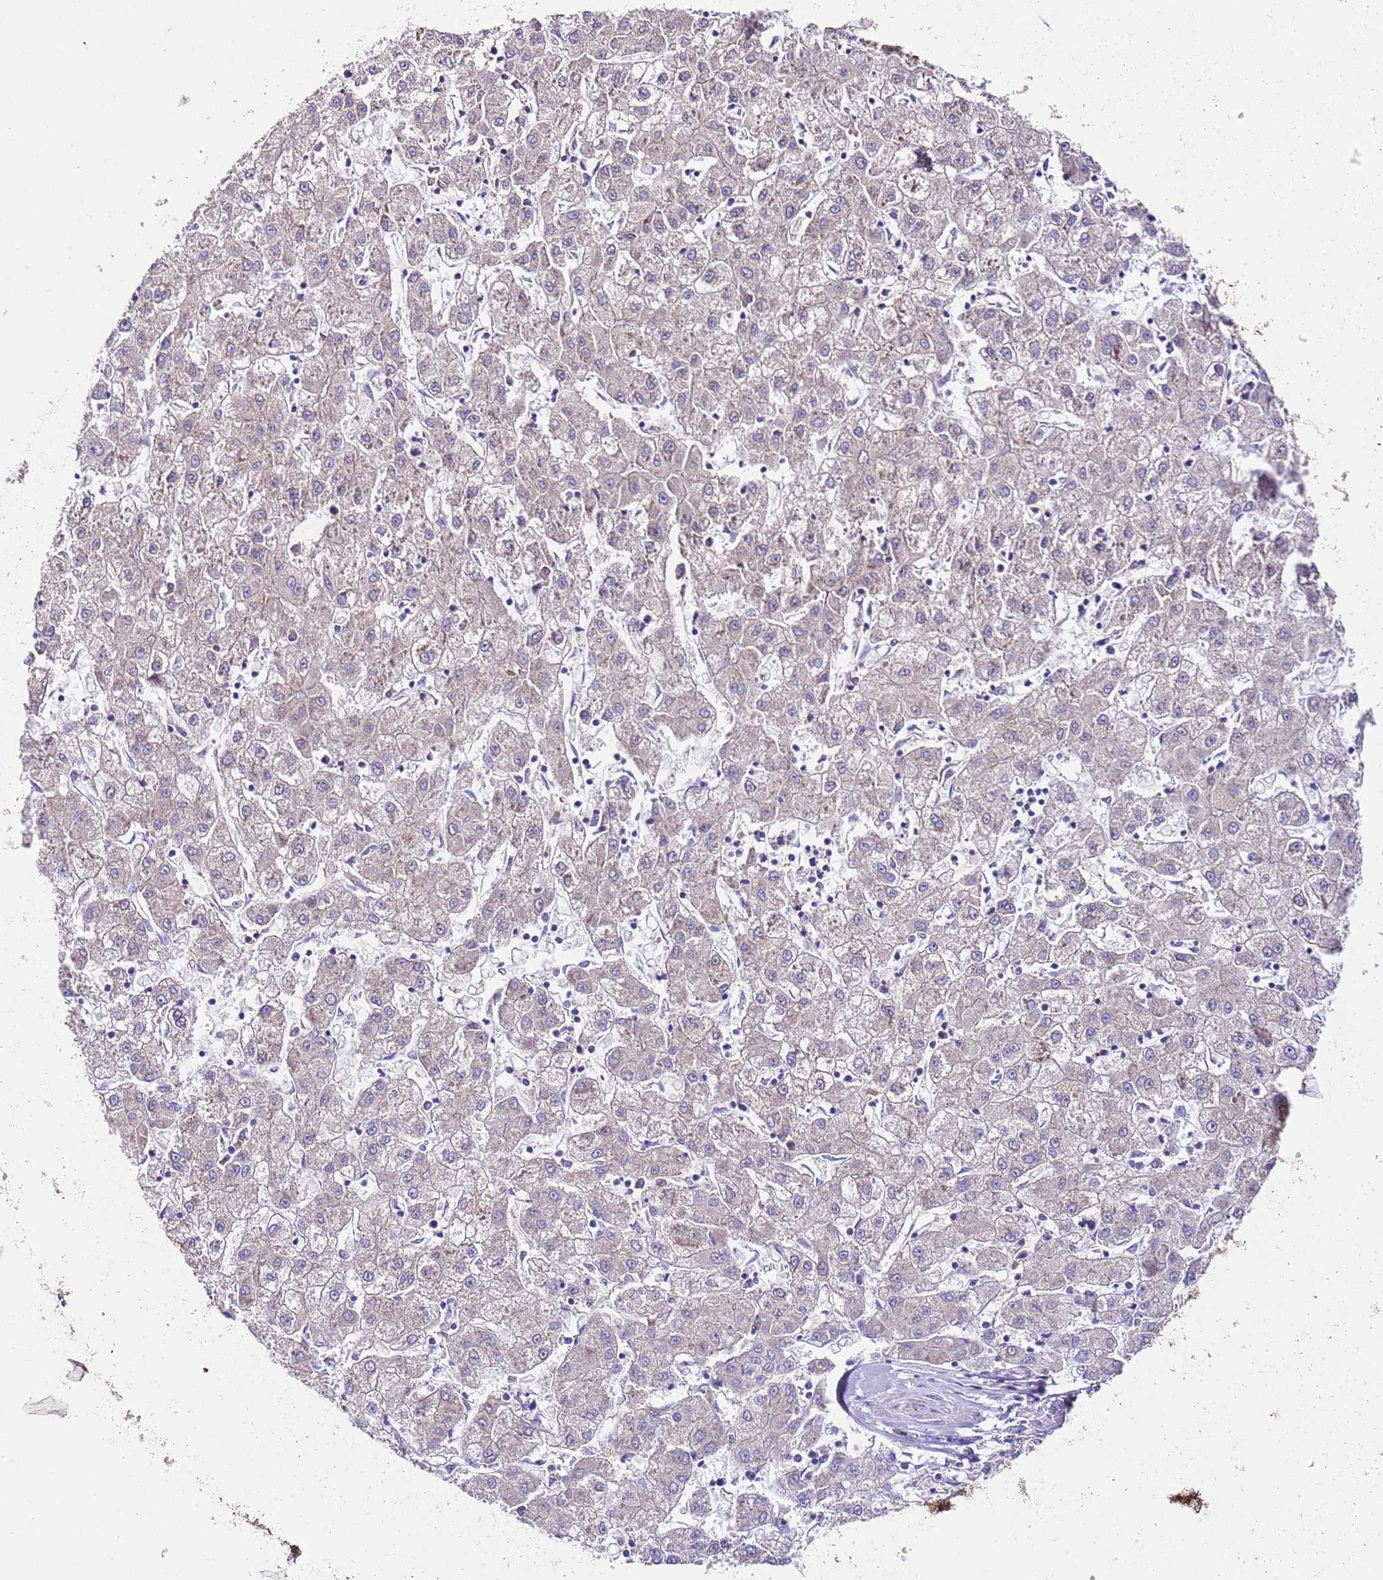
{"staining": {"intensity": "weak", "quantity": "<25%", "location": "cytoplasmic/membranous"}, "tissue": "liver cancer", "cell_type": "Tumor cells", "image_type": "cancer", "snomed": [{"axis": "morphology", "description": "Carcinoma, Hepatocellular, NOS"}, {"axis": "topography", "description": "Liver"}], "caption": "An immunohistochemistry (IHC) histopathology image of hepatocellular carcinoma (liver) is shown. There is no staining in tumor cells of hepatocellular carcinoma (liver). (Stains: DAB IHC with hematoxylin counter stain, Microscopy: brightfield microscopy at high magnification).", "gene": "RPS10", "patient": {"sex": "male", "age": 72}}